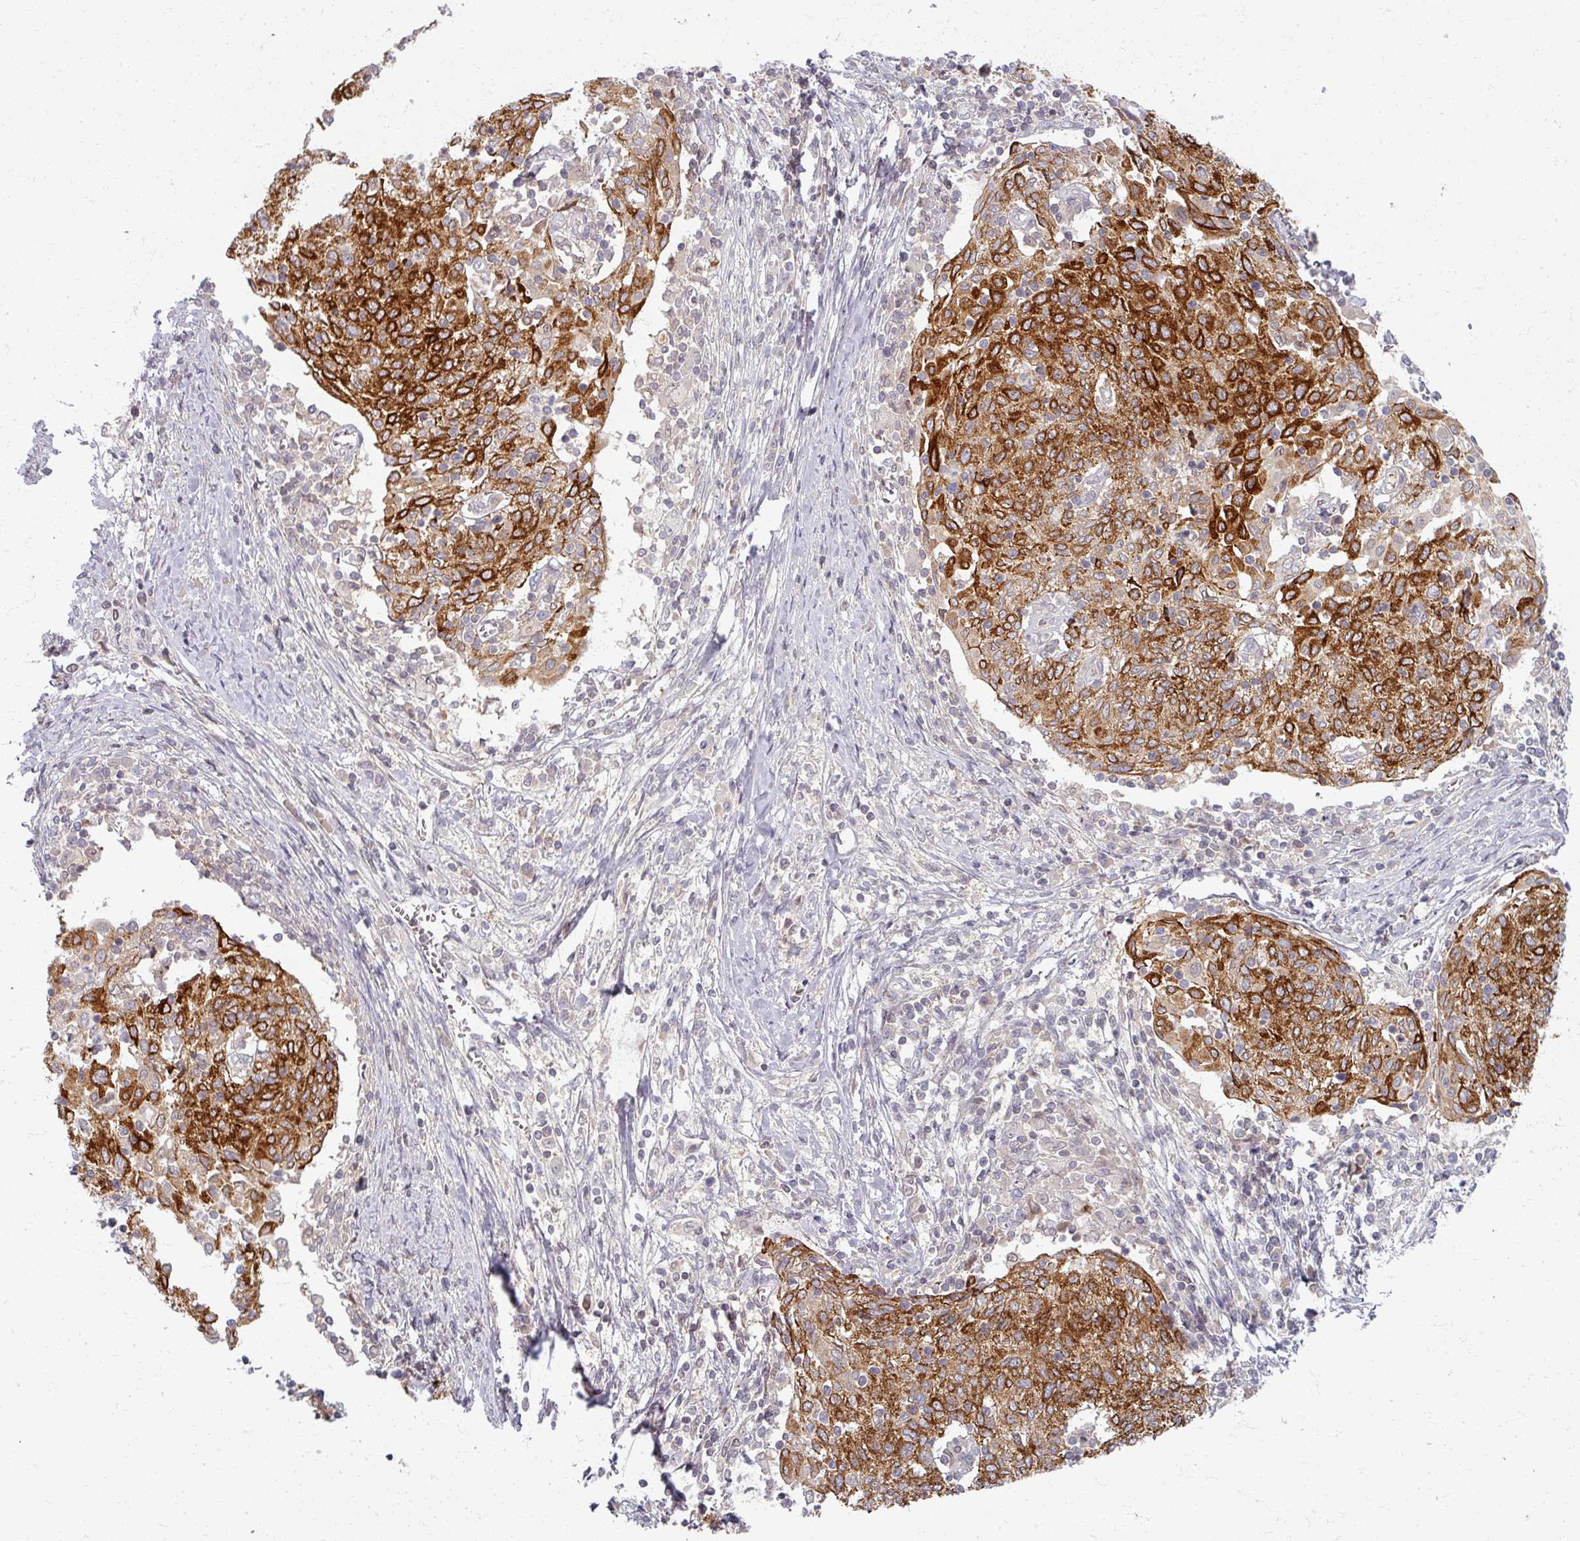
{"staining": {"intensity": "strong", "quantity": "25%-75%", "location": "cytoplasmic/membranous"}, "tissue": "cervical cancer", "cell_type": "Tumor cells", "image_type": "cancer", "snomed": [{"axis": "morphology", "description": "Squamous cell carcinoma, NOS"}, {"axis": "topography", "description": "Cervix"}], "caption": "Cervical cancer (squamous cell carcinoma) tissue shows strong cytoplasmic/membranous expression in approximately 25%-75% of tumor cells", "gene": "TTLL7", "patient": {"sex": "female", "age": 52}}